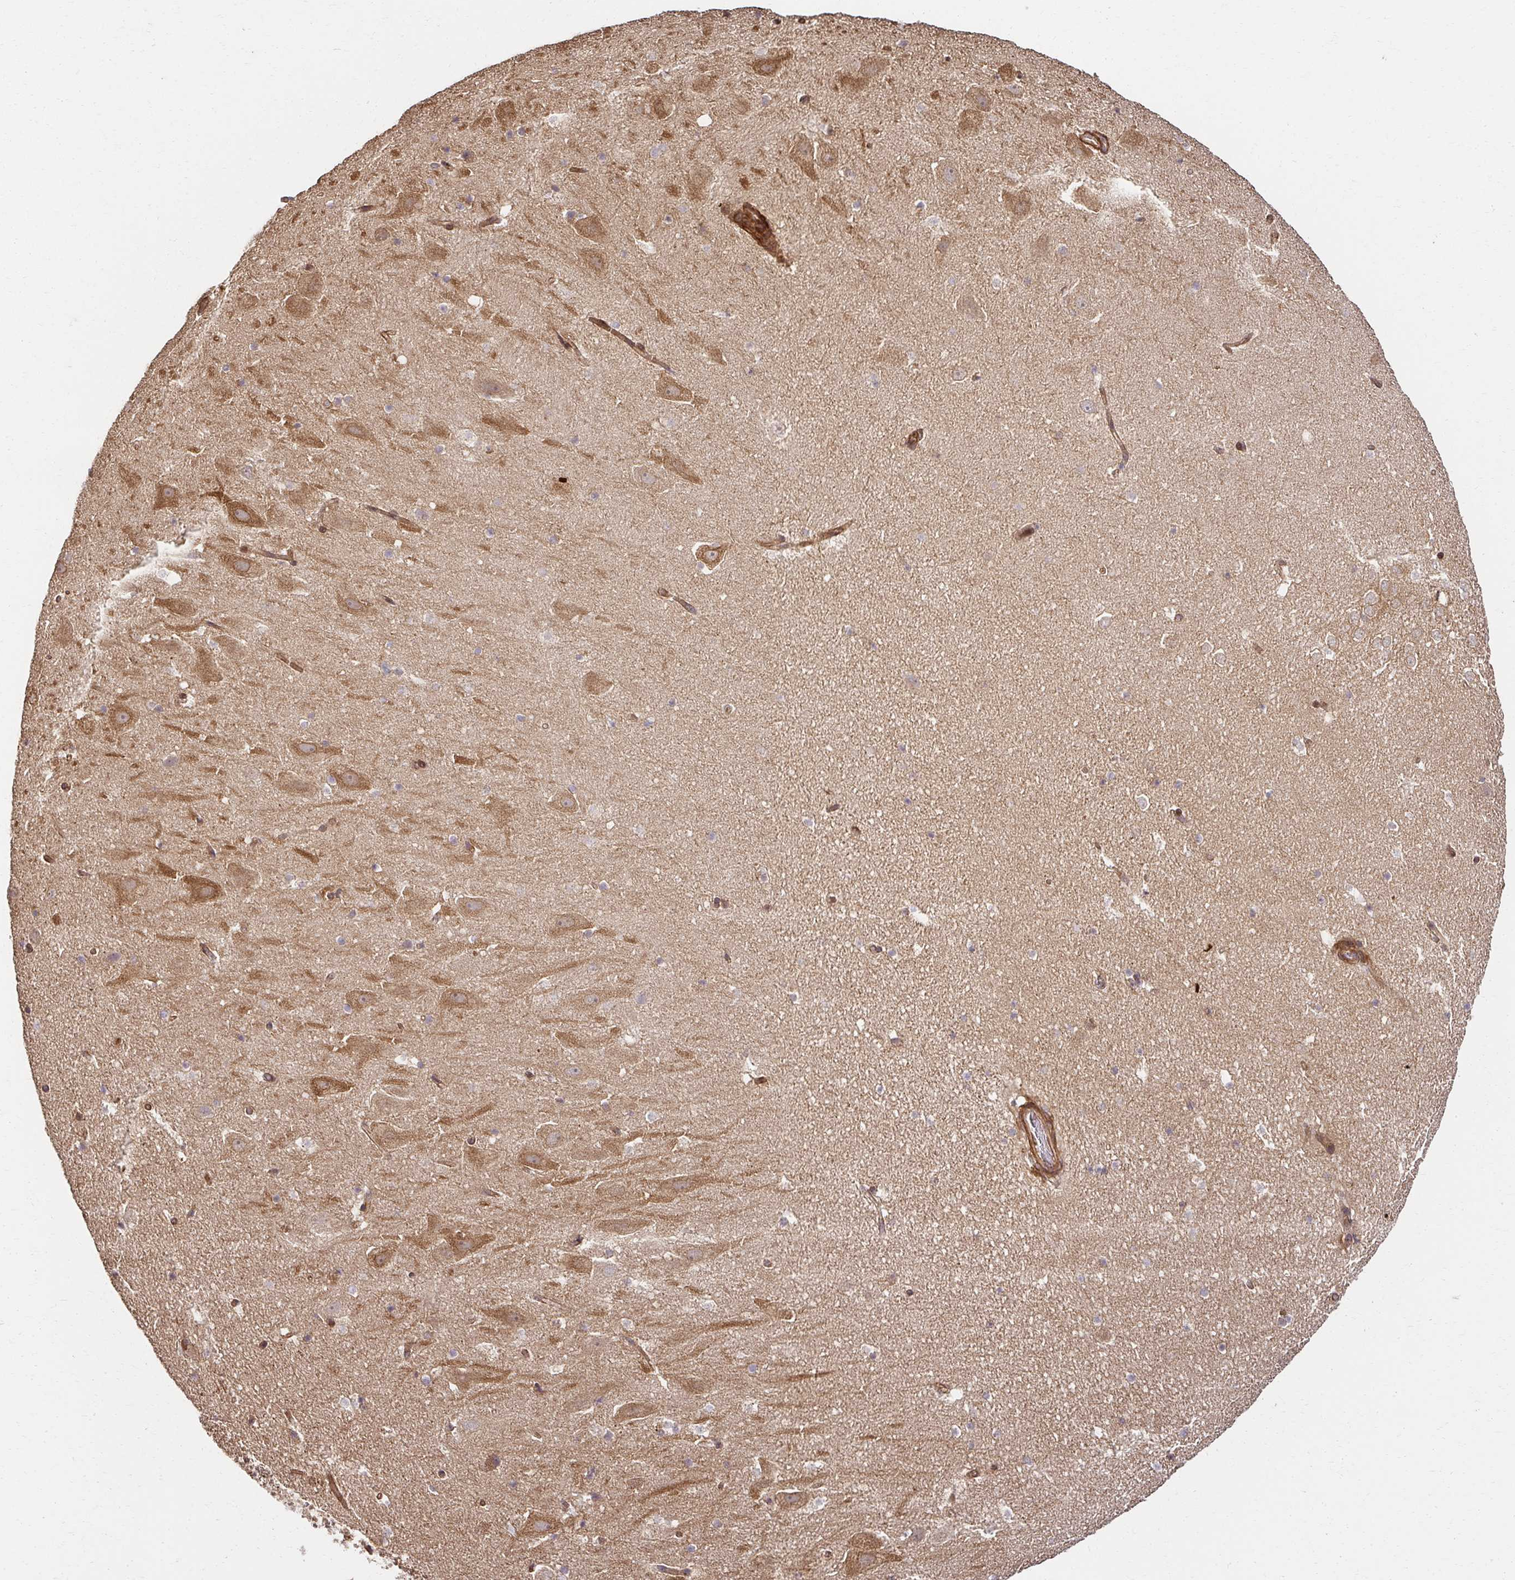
{"staining": {"intensity": "negative", "quantity": "none", "location": "none"}, "tissue": "hippocampus", "cell_type": "Glial cells", "image_type": "normal", "snomed": [{"axis": "morphology", "description": "Normal tissue, NOS"}, {"axis": "topography", "description": "Hippocampus"}], "caption": "Immunohistochemical staining of normal human hippocampus reveals no significant expression in glial cells.", "gene": "PSMA4", "patient": {"sex": "female", "age": 42}}